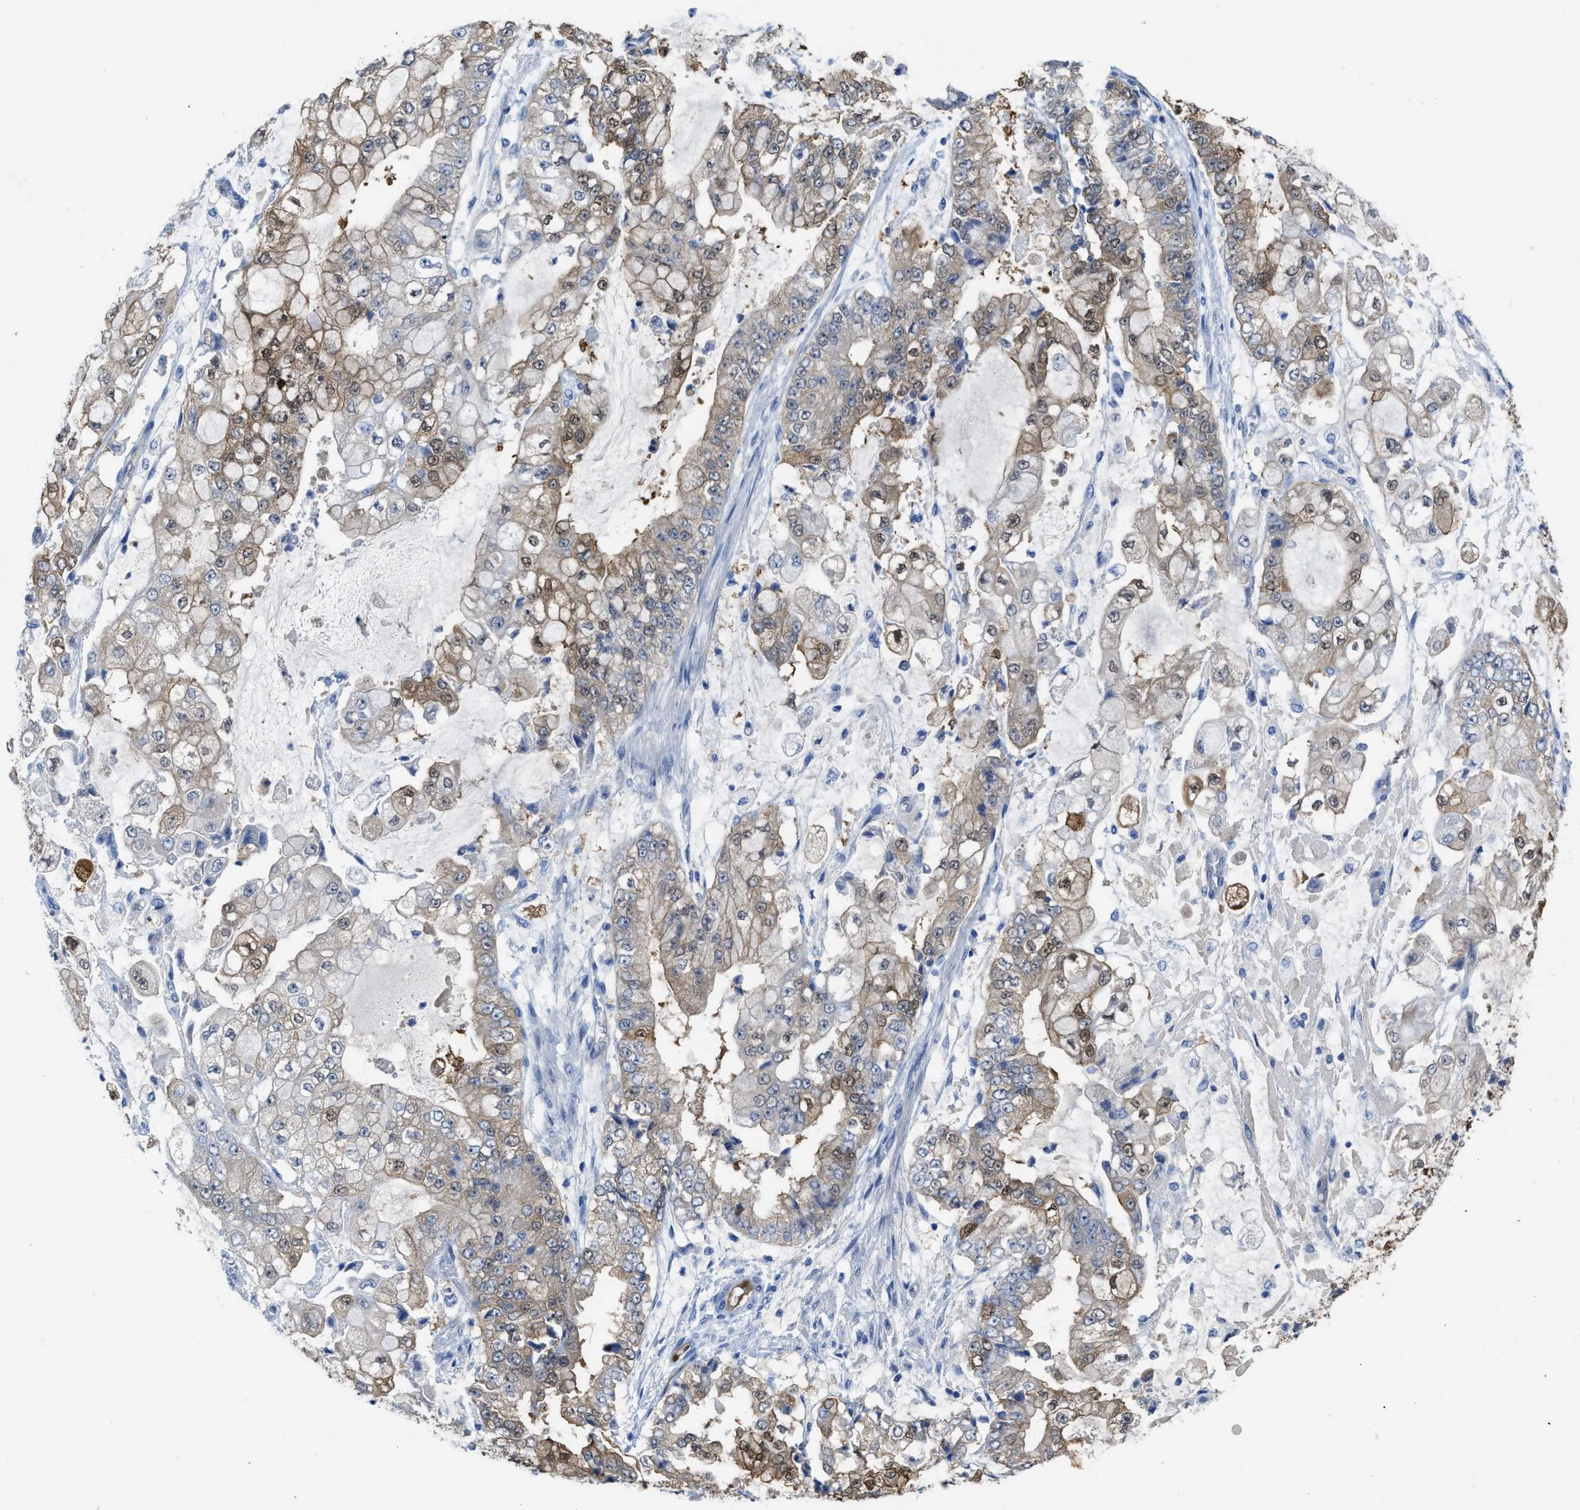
{"staining": {"intensity": "weak", "quantity": ">75%", "location": "cytoplasmic/membranous,nuclear"}, "tissue": "stomach cancer", "cell_type": "Tumor cells", "image_type": "cancer", "snomed": [{"axis": "morphology", "description": "Adenocarcinoma, NOS"}, {"axis": "topography", "description": "Stomach"}], "caption": "Immunohistochemistry (IHC) image of human stomach cancer (adenocarcinoma) stained for a protein (brown), which reveals low levels of weak cytoplasmic/membranous and nuclear expression in about >75% of tumor cells.", "gene": "ASS1", "patient": {"sex": "male", "age": 76}}